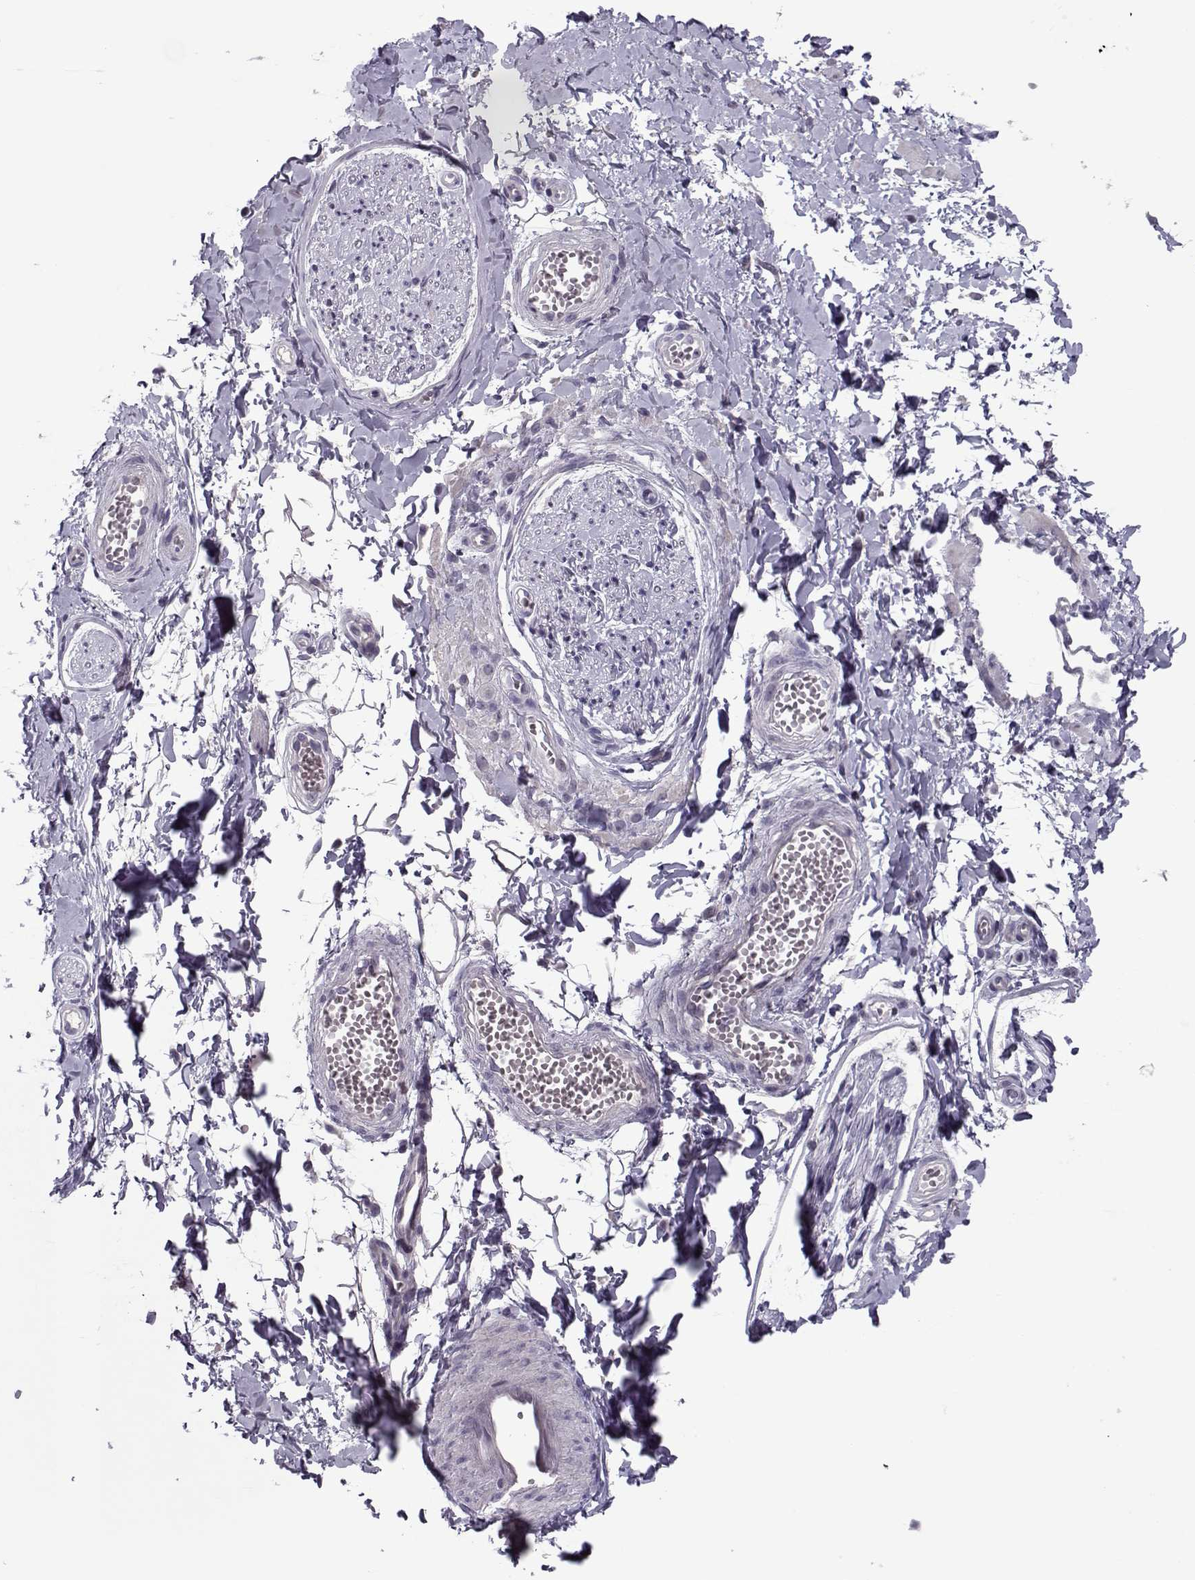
{"staining": {"intensity": "negative", "quantity": "none", "location": "none"}, "tissue": "adipose tissue", "cell_type": "Adipocytes", "image_type": "normal", "snomed": [{"axis": "morphology", "description": "Normal tissue, NOS"}, {"axis": "topography", "description": "Smooth muscle"}, {"axis": "topography", "description": "Peripheral nerve tissue"}], "caption": "Immunohistochemistry image of normal adipose tissue stained for a protein (brown), which displays no staining in adipocytes.", "gene": "ASRGL1", "patient": {"sex": "male", "age": 22}}